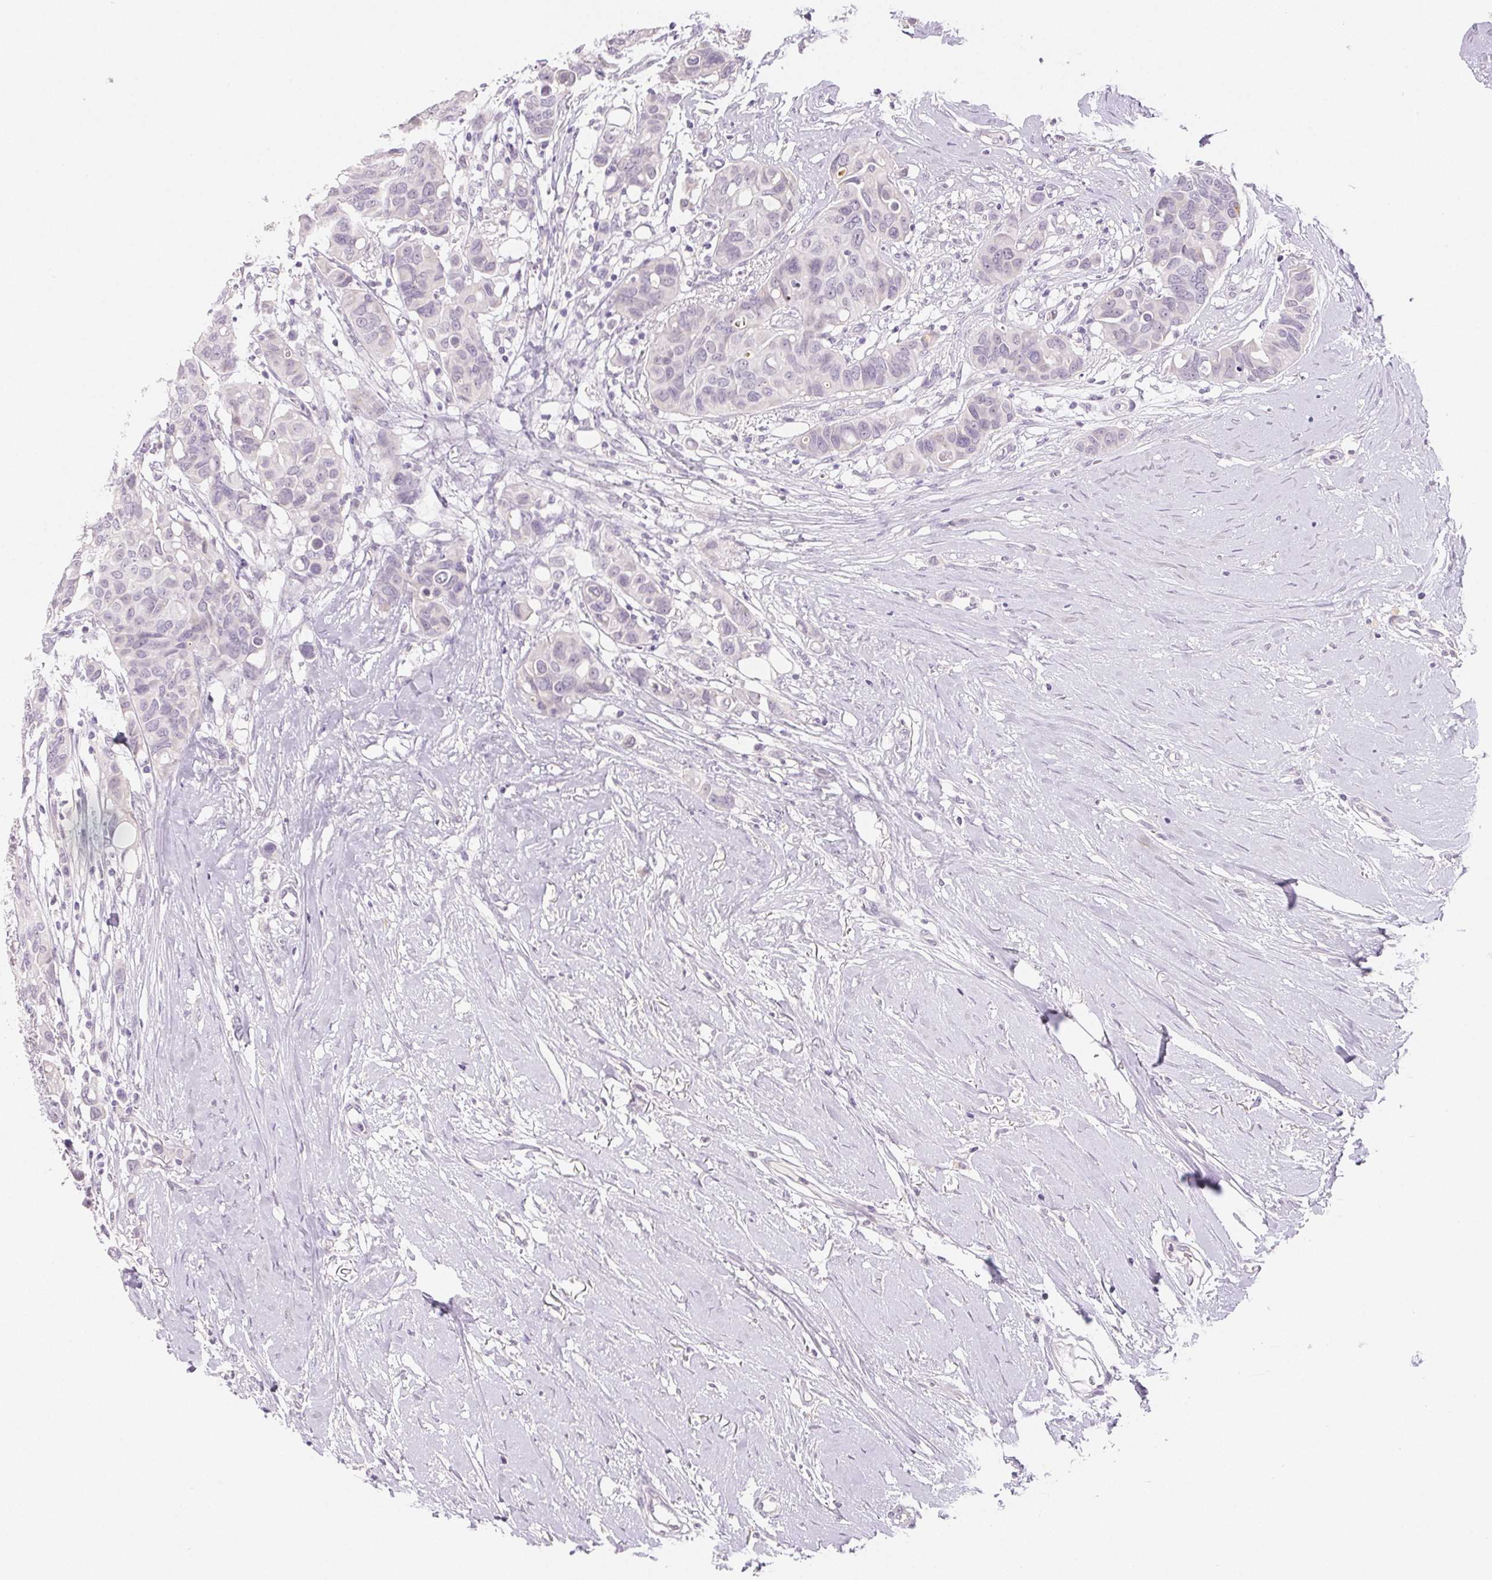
{"staining": {"intensity": "negative", "quantity": "none", "location": "none"}, "tissue": "breast cancer", "cell_type": "Tumor cells", "image_type": "cancer", "snomed": [{"axis": "morphology", "description": "Duct carcinoma"}, {"axis": "topography", "description": "Breast"}], "caption": "Tumor cells show no significant staining in breast cancer.", "gene": "BPIFB2", "patient": {"sex": "female", "age": 54}}